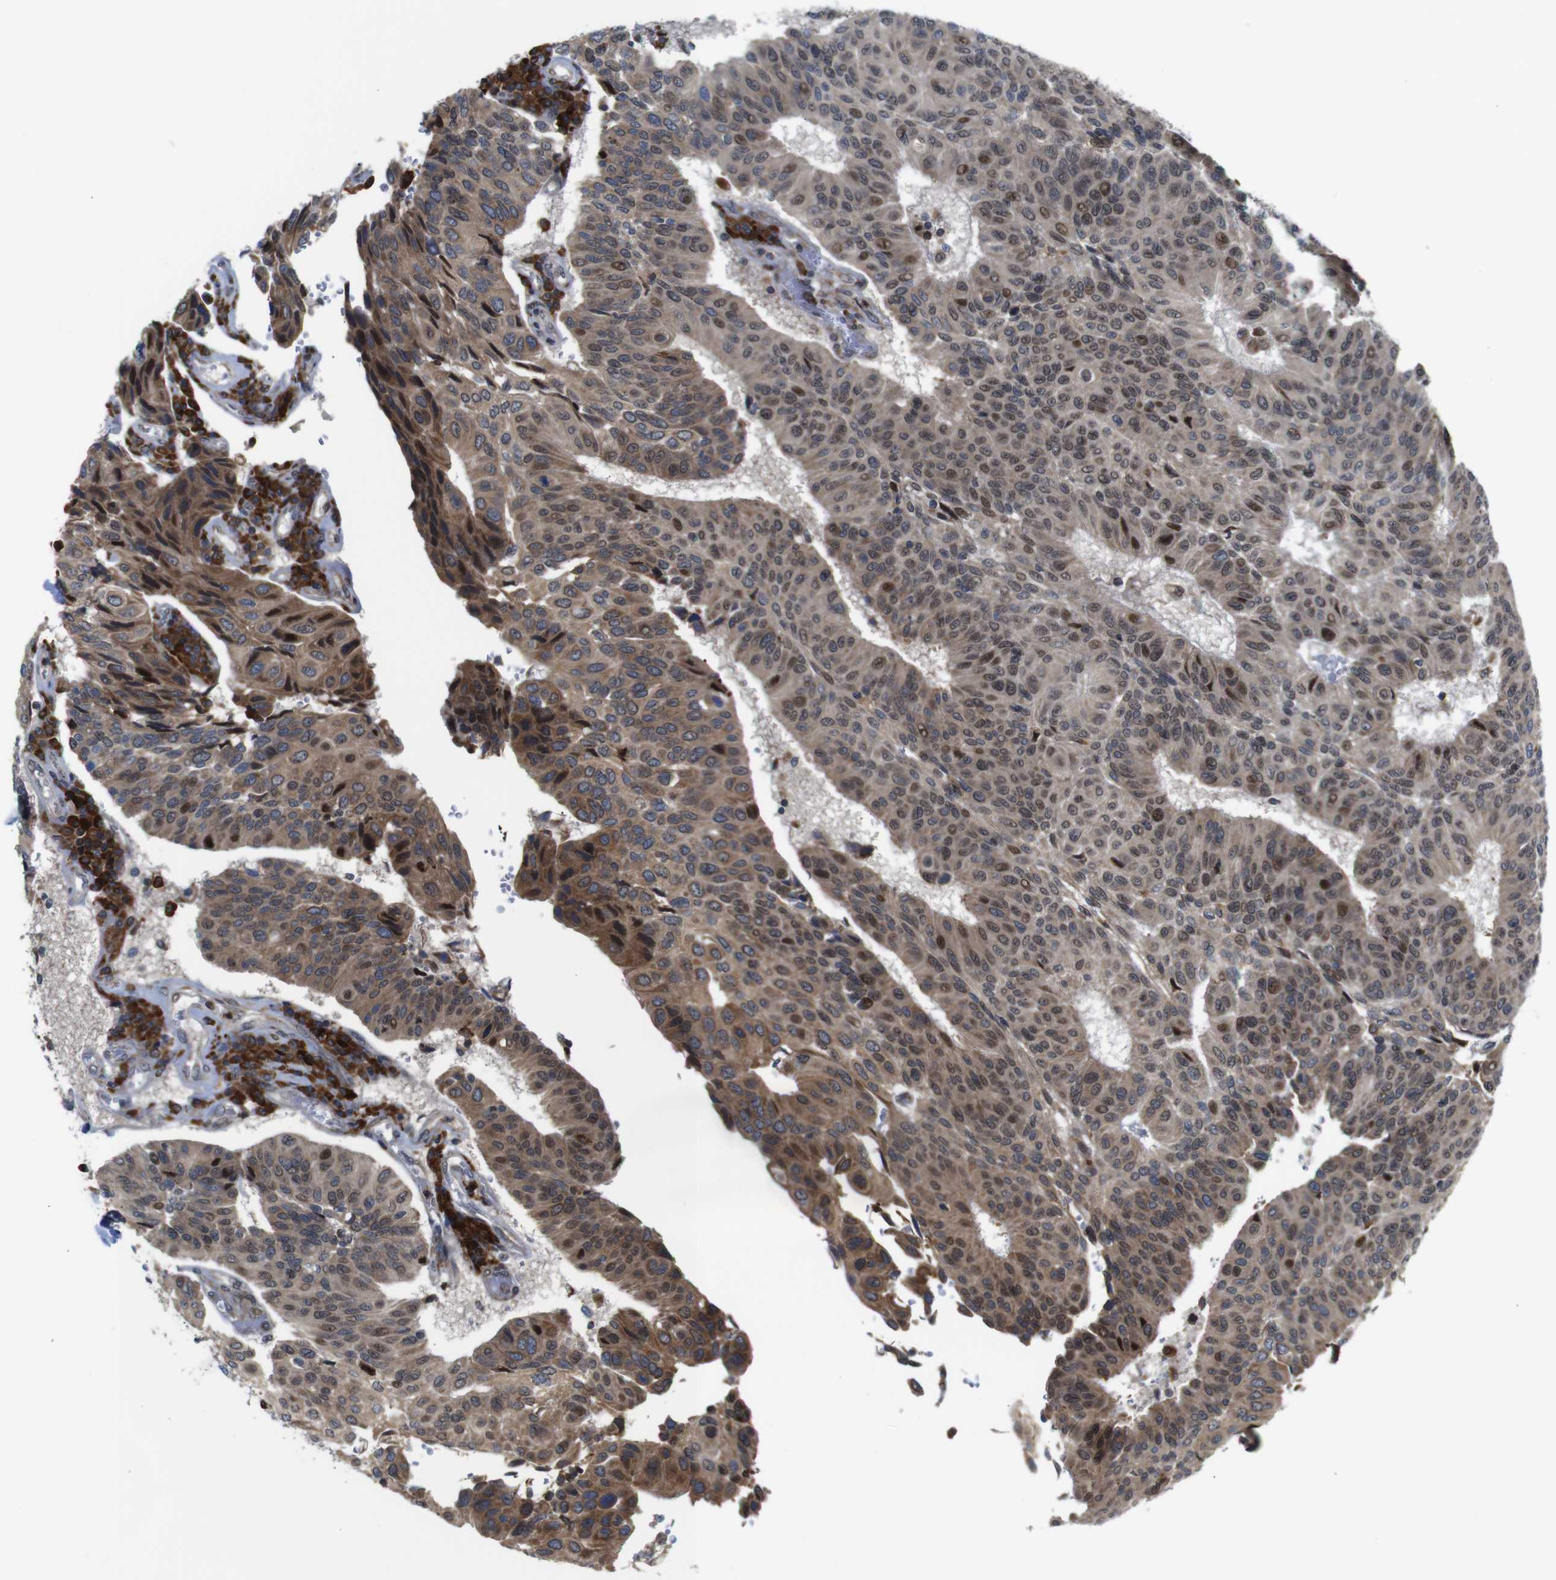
{"staining": {"intensity": "moderate", "quantity": ">75%", "location": "cytoplasmic/membranous,nuclear"}, "tissue": "urothelial cancer", "cell_type": "Tumor cells", "image_type": "cancer", "snomed": [{"axis": "morphology", "description": "Urothelial carcinoma, High grade"}, {"axis": "topography", "description": "Urinary bladder"}], "caption": "High-grade urothelial carcinoma was stained to show a protein in brown. There is medium levels of moderate cytoplasmic/membranous and nuclear expression in approximately >75% of tumor cells. (DAB (3,3'-diaminobenzidine) = brown stain, brightfield microscopy at high magnification).", "gene": "PTPN1", "patient": {"sex": "male", "age": 66}}